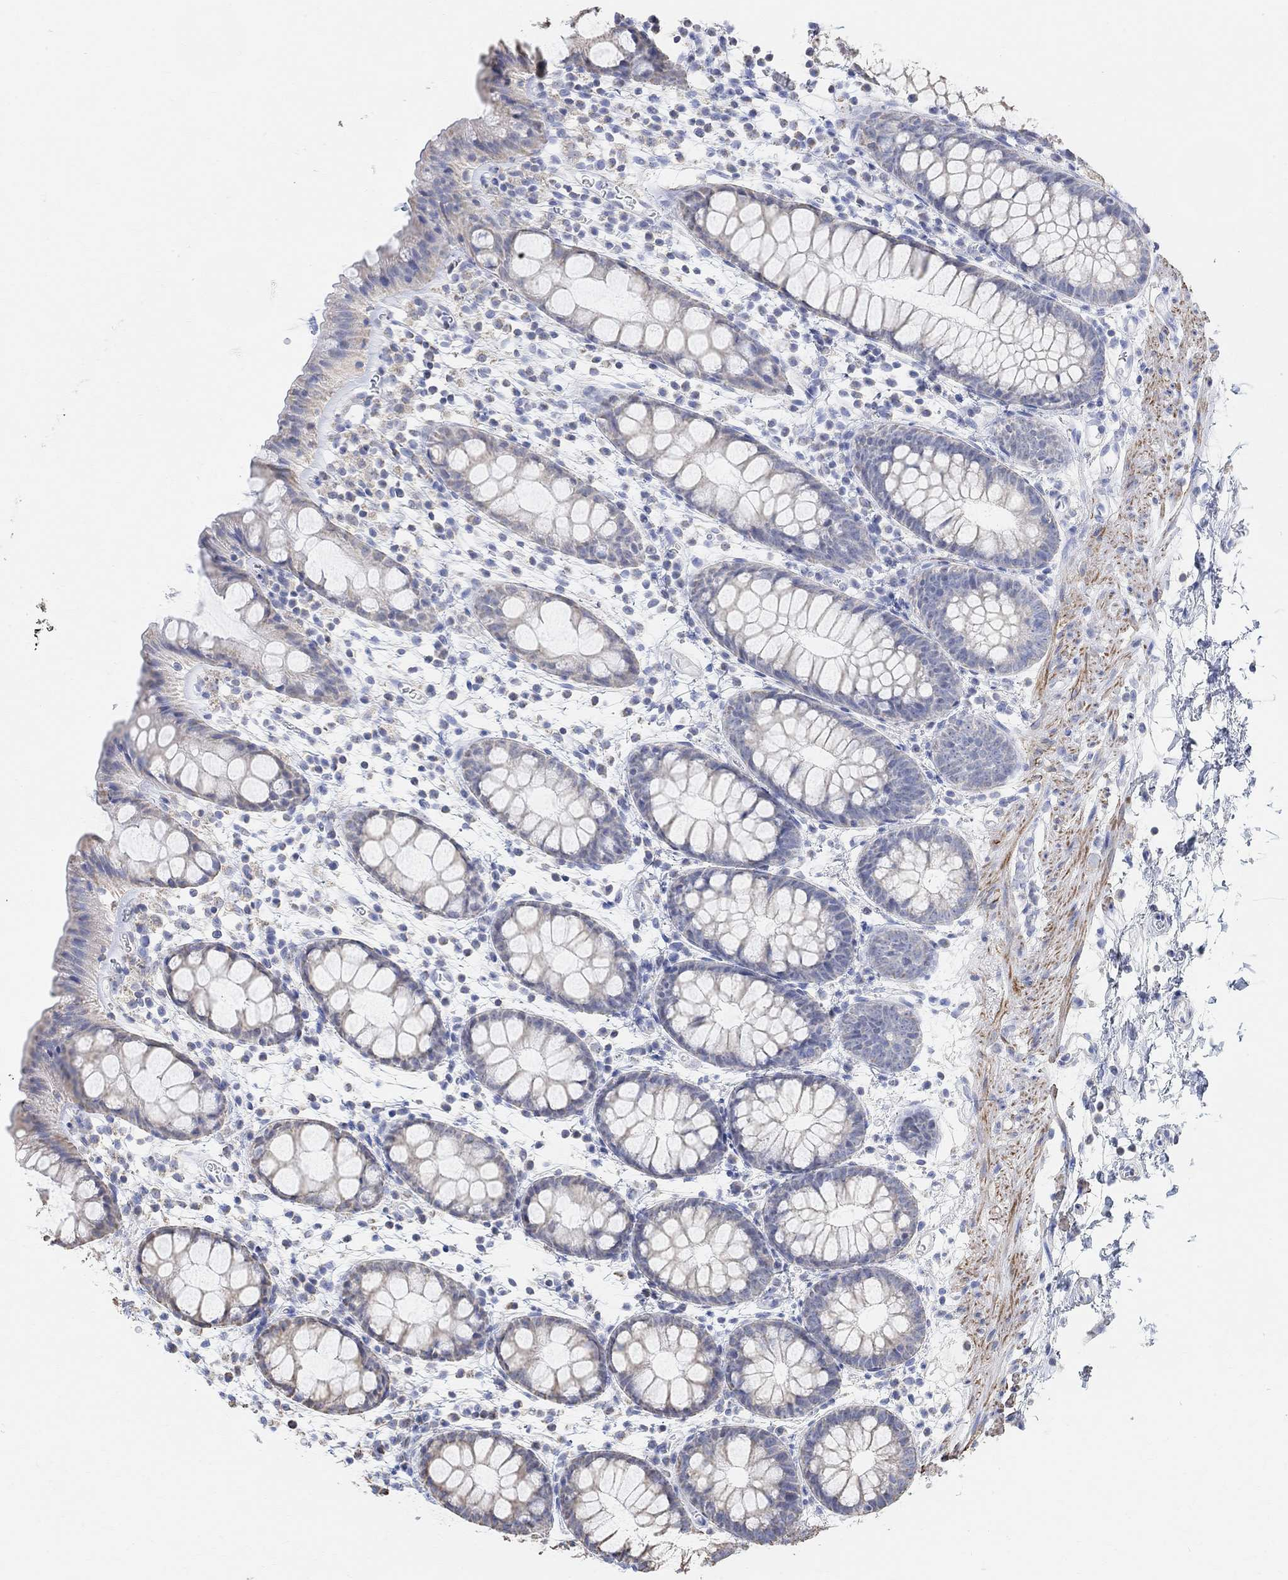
{"staining": {"intensity": "negative", "quantity": "none", "location": "none"}, "tissue": "rectum", "cell_type": "Glandular cells", "image_type": "normal", "snomed": [{"axis": "morphology", "description": "Normal tissue, NOS"}, {"axis": "topography", "description": "Rectum"}], "caption": "This is an immunohistochemistry photomicrograph of benign rectum. There is no positivity in glandular cells.", "gene": "SYT12", "patient": {"sex": "male", "age": 57}}